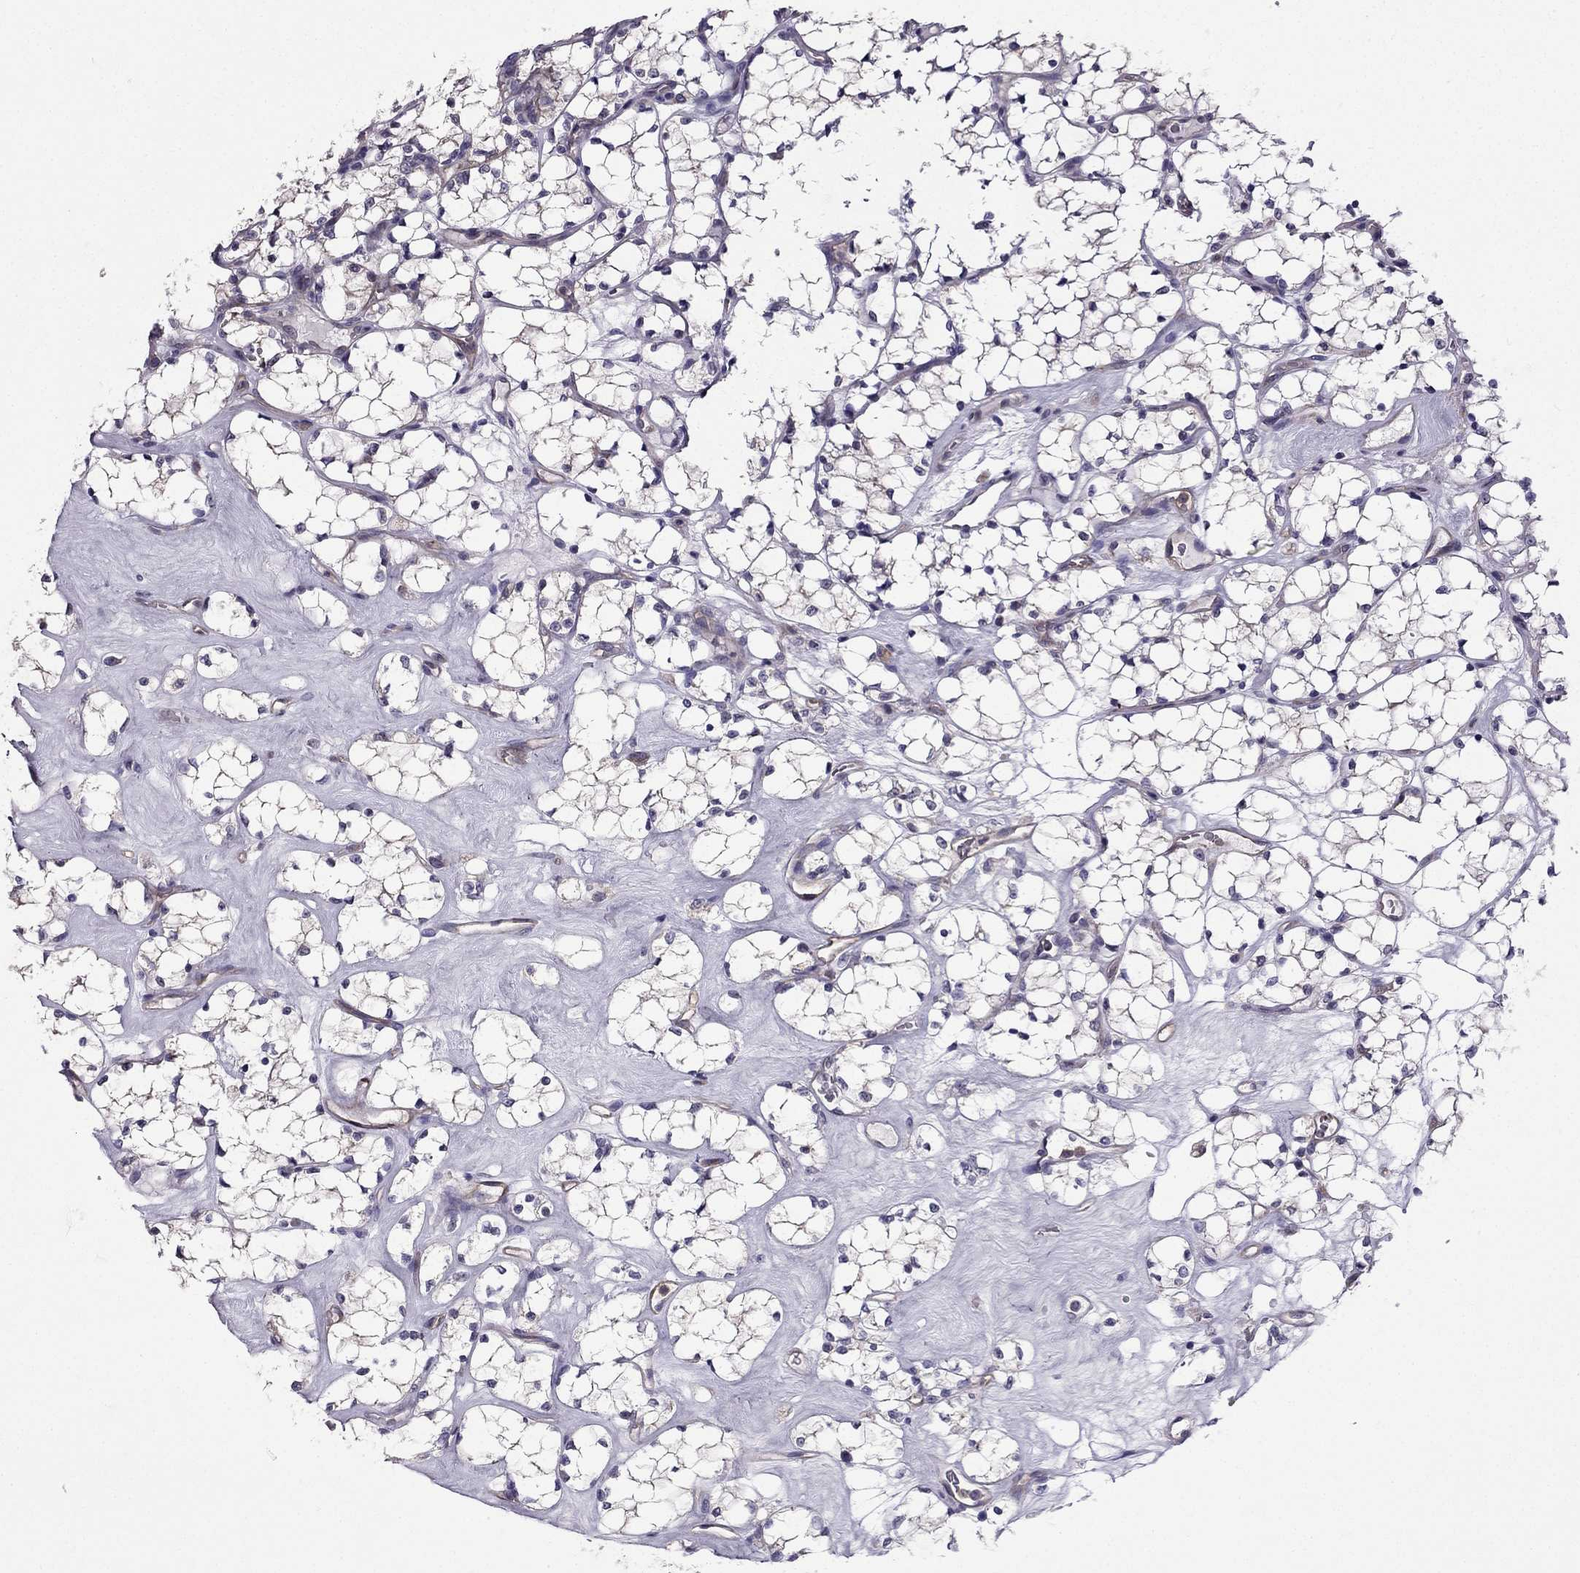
{"staining": {"intensity": "negative", "quantity": "none", "location": "none"}, "tissue": "renal cancer", "cell_type": "Tumor cells", "image_type": "cancer", "snomed": [{"axis": "morphology", "description": "Adenocarcinoma, NOS"}, {"axis": "topography", "description": "Kidney"}], "caption": "This is an IHC histopathology image of human renal cancer (adenocarcinoma). There is no positivity in tumor cells.", "gene": "SLC6A2", "patient": {"sex": "female", "age": 69}}